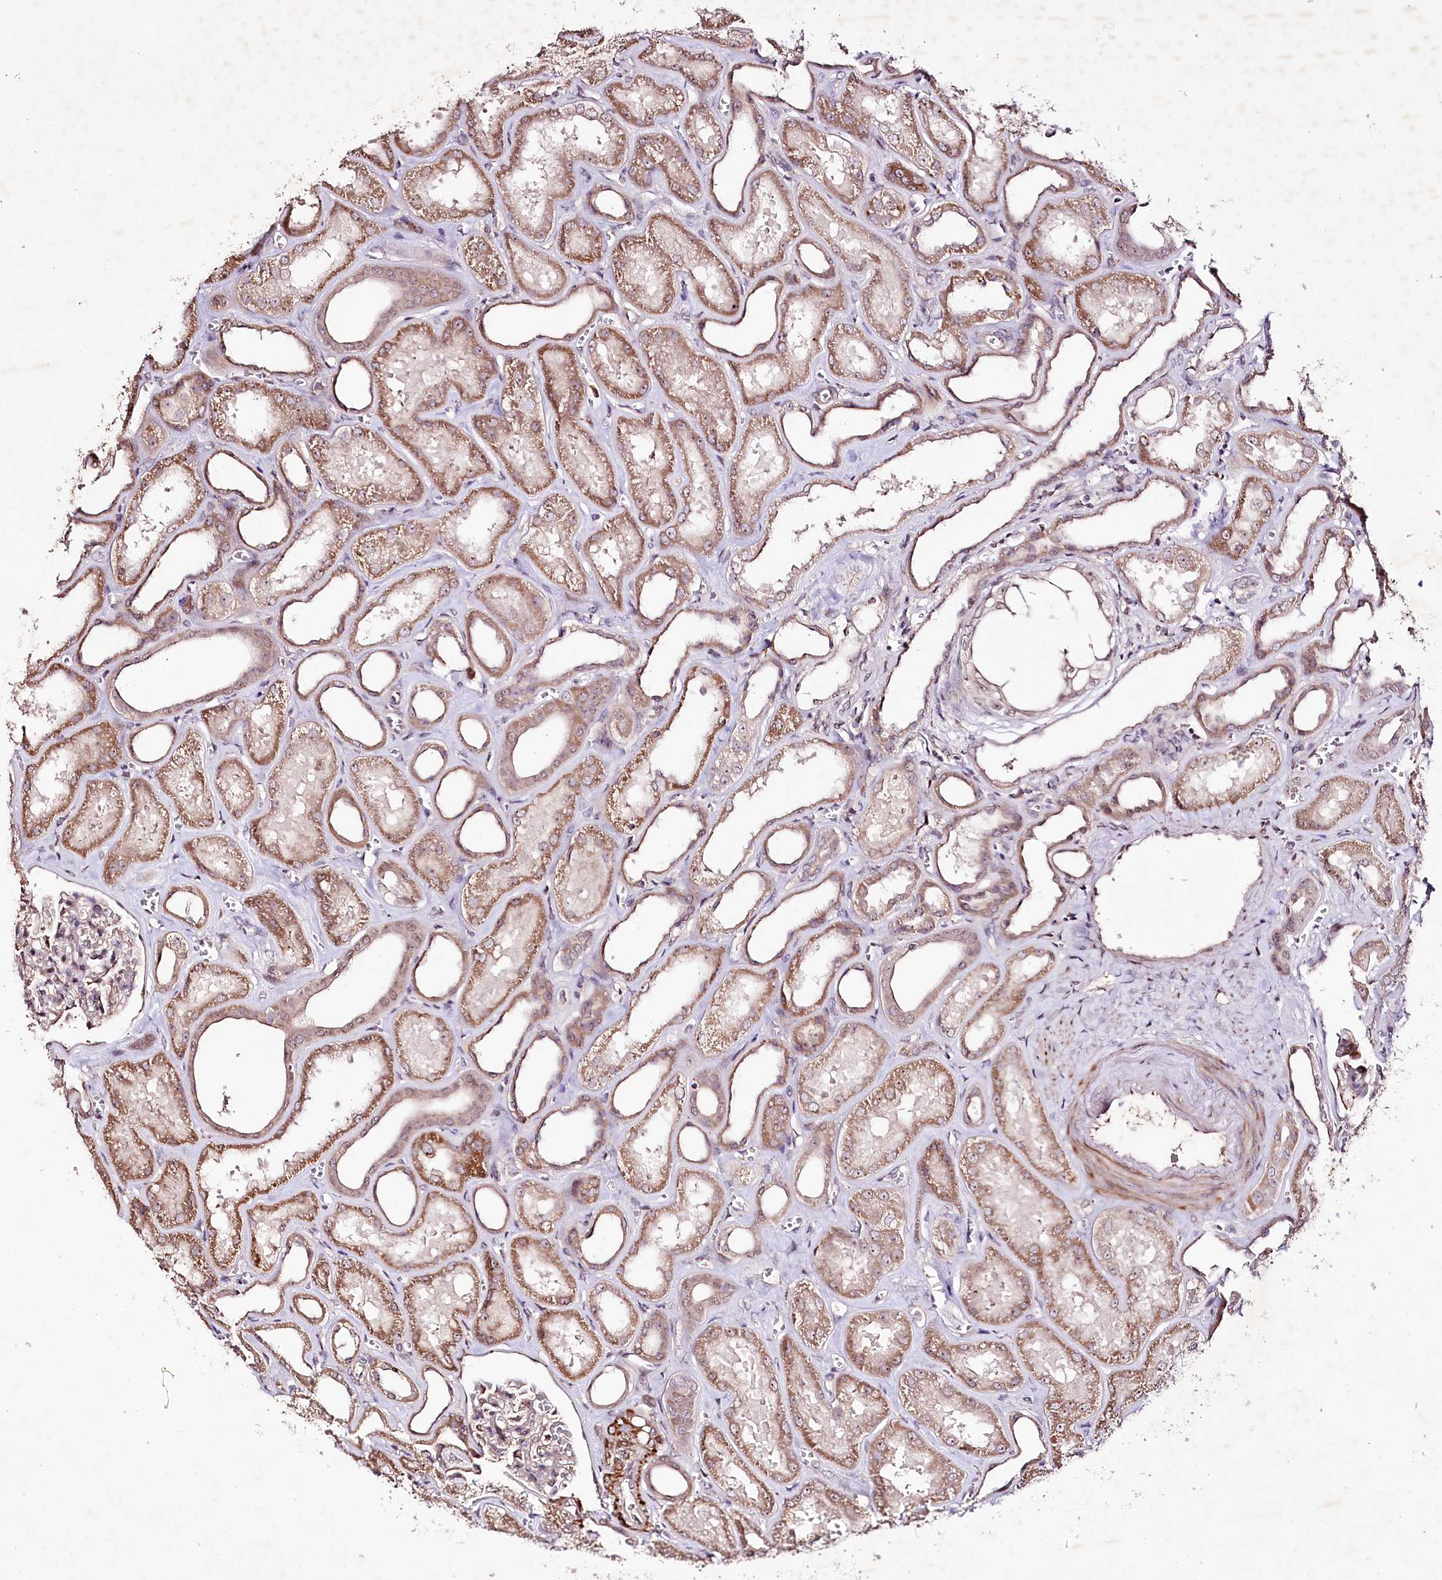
{"staining": {"intensity": "moderate", "quantity": "<25%", "location": "cytoplasmic/membranous"}, "tissue": "kidney", "cell_type": "Cells in glomeruli", "image_type": "normal", "snomed": [{"axis": "morphology", "description": "Normal tissue, NOS"}, {"axis": "morphology", "description": "Adenocarcinoma, NOS"}, {"axis": "topography", "description": "Kidney"}], "caption": "A high-resolution image shows immunohistochemistry staining of normal kidney, which demonstrates moderate cytoplasmic/membranous positivity in approximately <25% of cells in glomeruli. The staining was performed using DAB to visualize the protein expression in brown, while the nuclei were stained in blue with hematoxylin (Magnification: 20x).", "gene": "DMP1", "patient": {"sex": "female", "age": 68}}